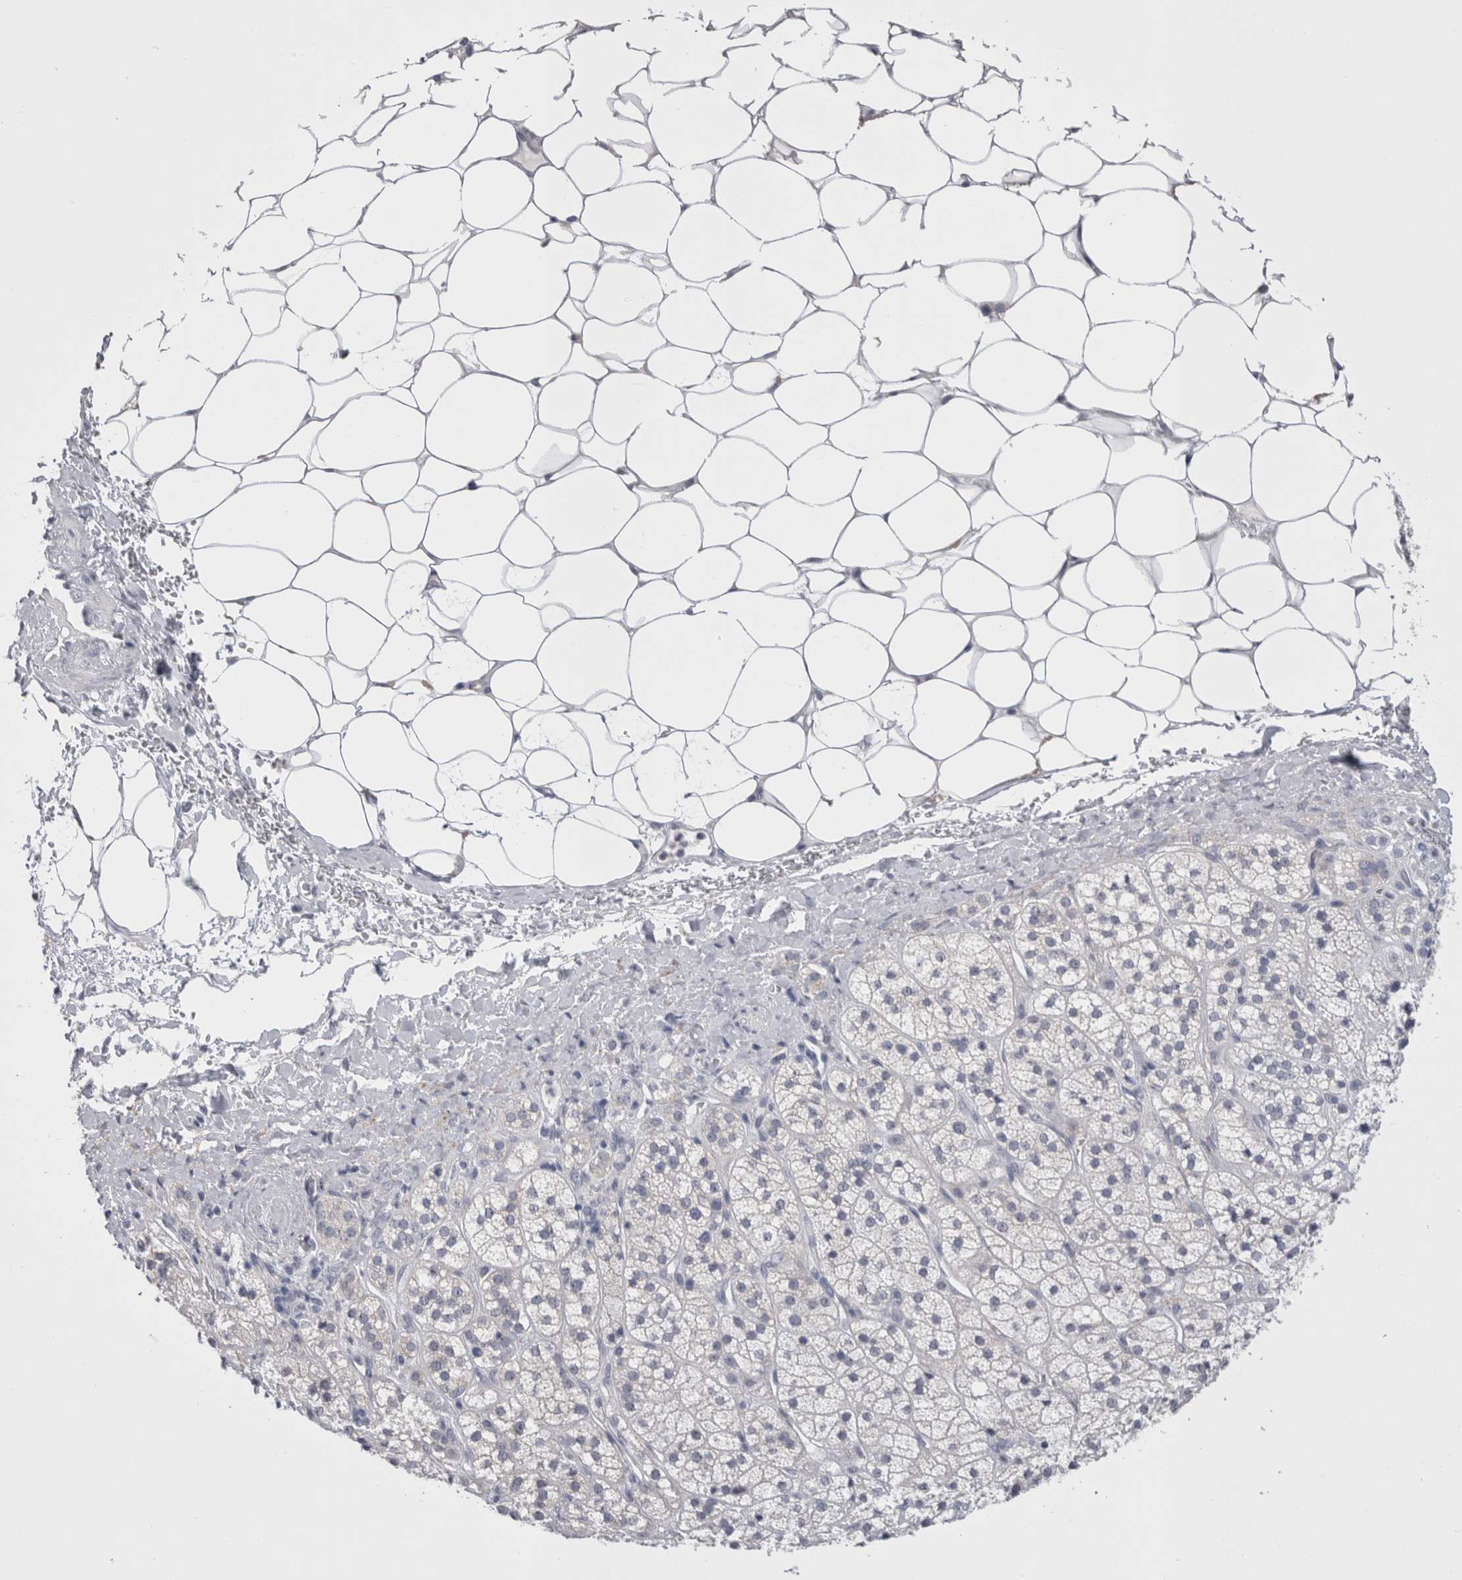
{"staining": {"intensity": "negative", "quantity": "none", "location": "none"}, "tissue": "adrenal gland", "cell_type": "Glandular cells", "image_type": "normal", "snomed": [{"axis": "morphology", "description": "Normal tissue, NOS"}, {"axis": "topography", "description": "Adrenal gland"}], "caption": "IHC image of normal human adrenal gland stained for a protein (brown), which shows no staining in glandular cells.", "gene": "PWP2", "patient": {"sex": "male", "age": 56}}